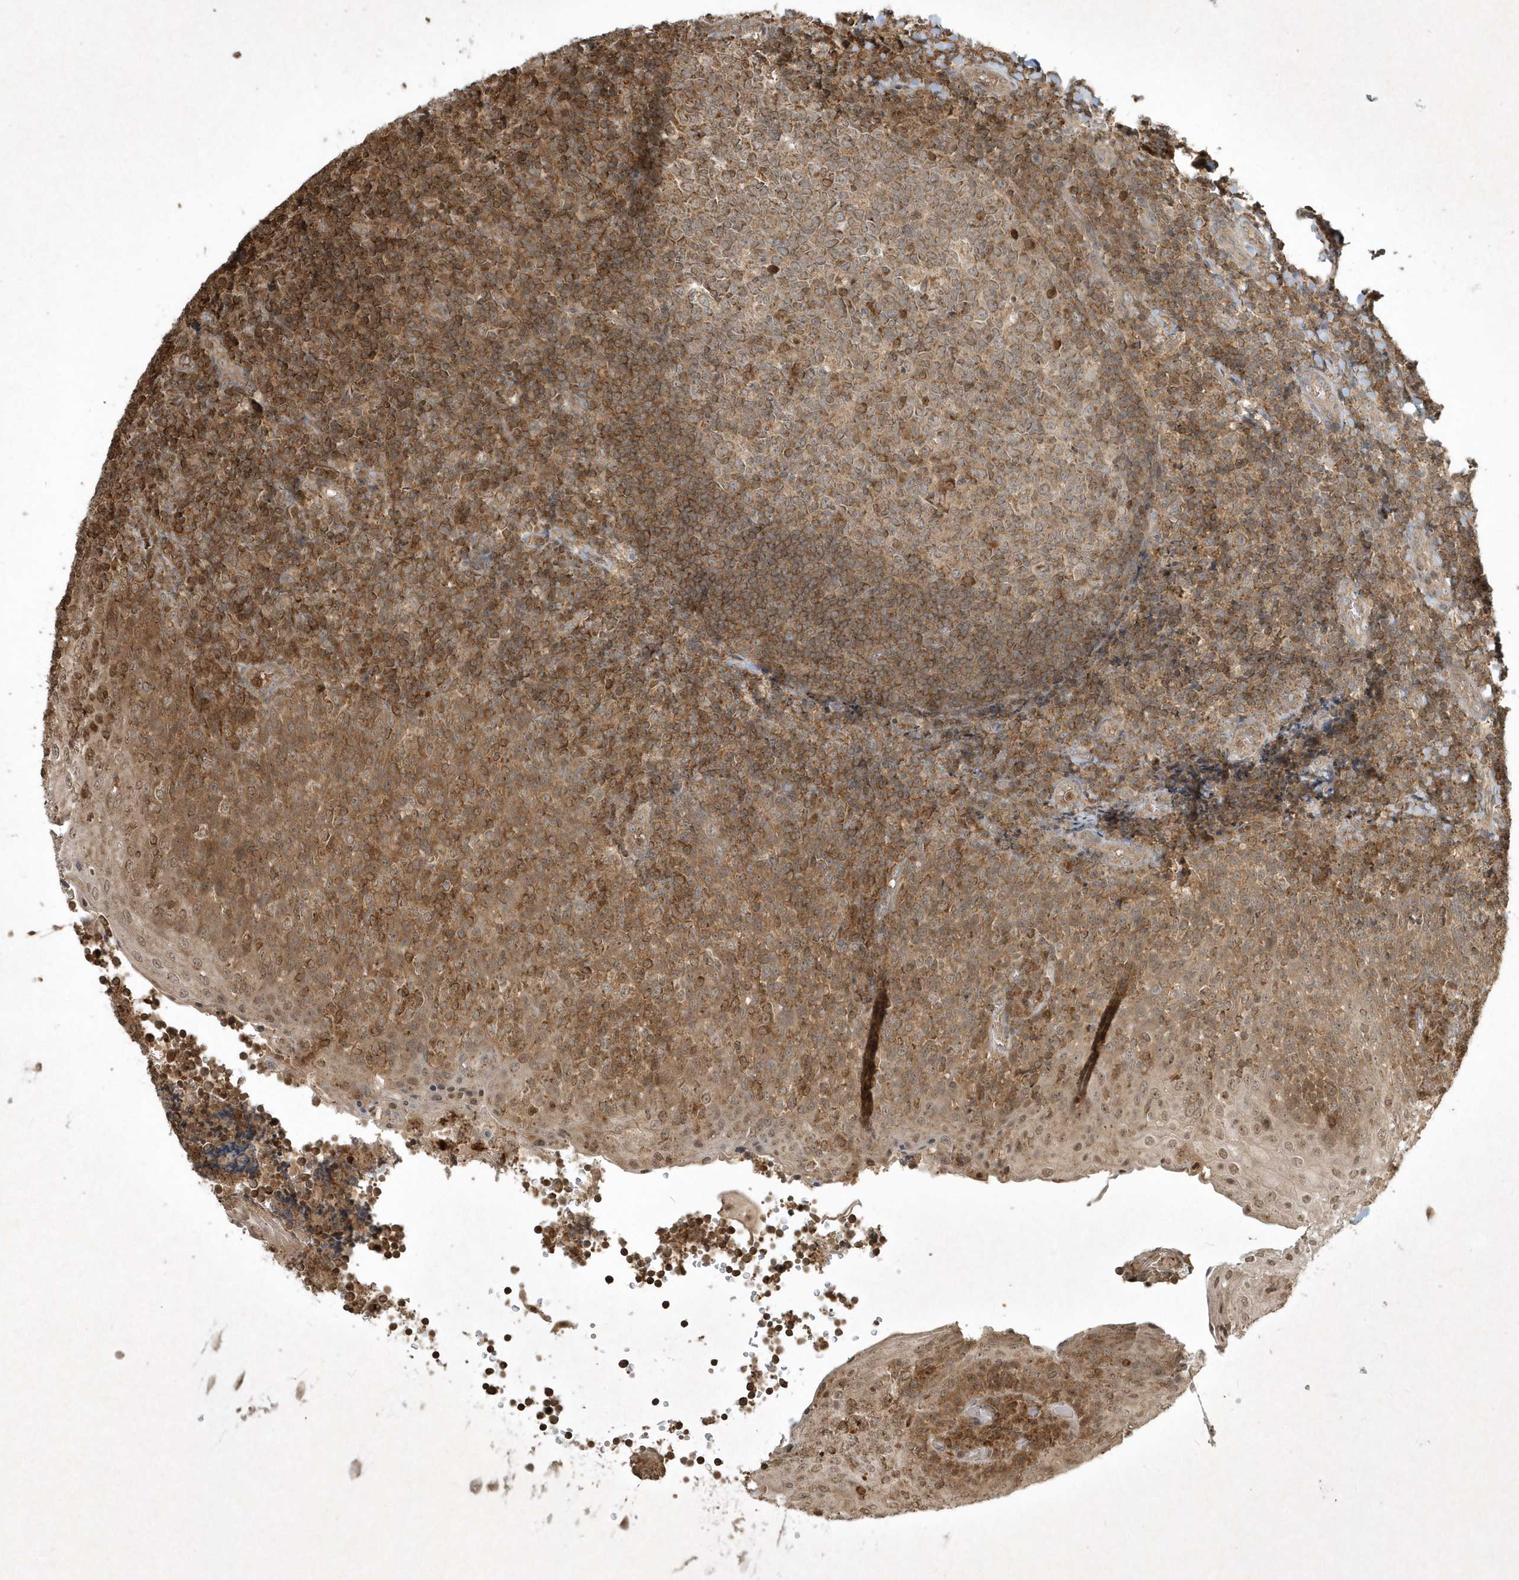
{"staining": {"intensity": "moderate", "quantity": "<25%", "location": "cytoplasmic/membranous"}, "tissue": "tonsil", "cell_type": "Germinal center cells", "image_type": "normal", "snomed": [{"axis": "morphology", "description": "Normal tissue, NOS"}, {"axis": "topography", "description": "Tonsil"}], "caption": "Protein staining reveals moderate cytoplasmic/membranous staining in approximately <25% of germinal center cells in normal tonsil. (DAB IHC, brown staining for protein, blue staining for nuclei).", "gene": "PLTP", "patient": {"sex": "female", "age": 19}}